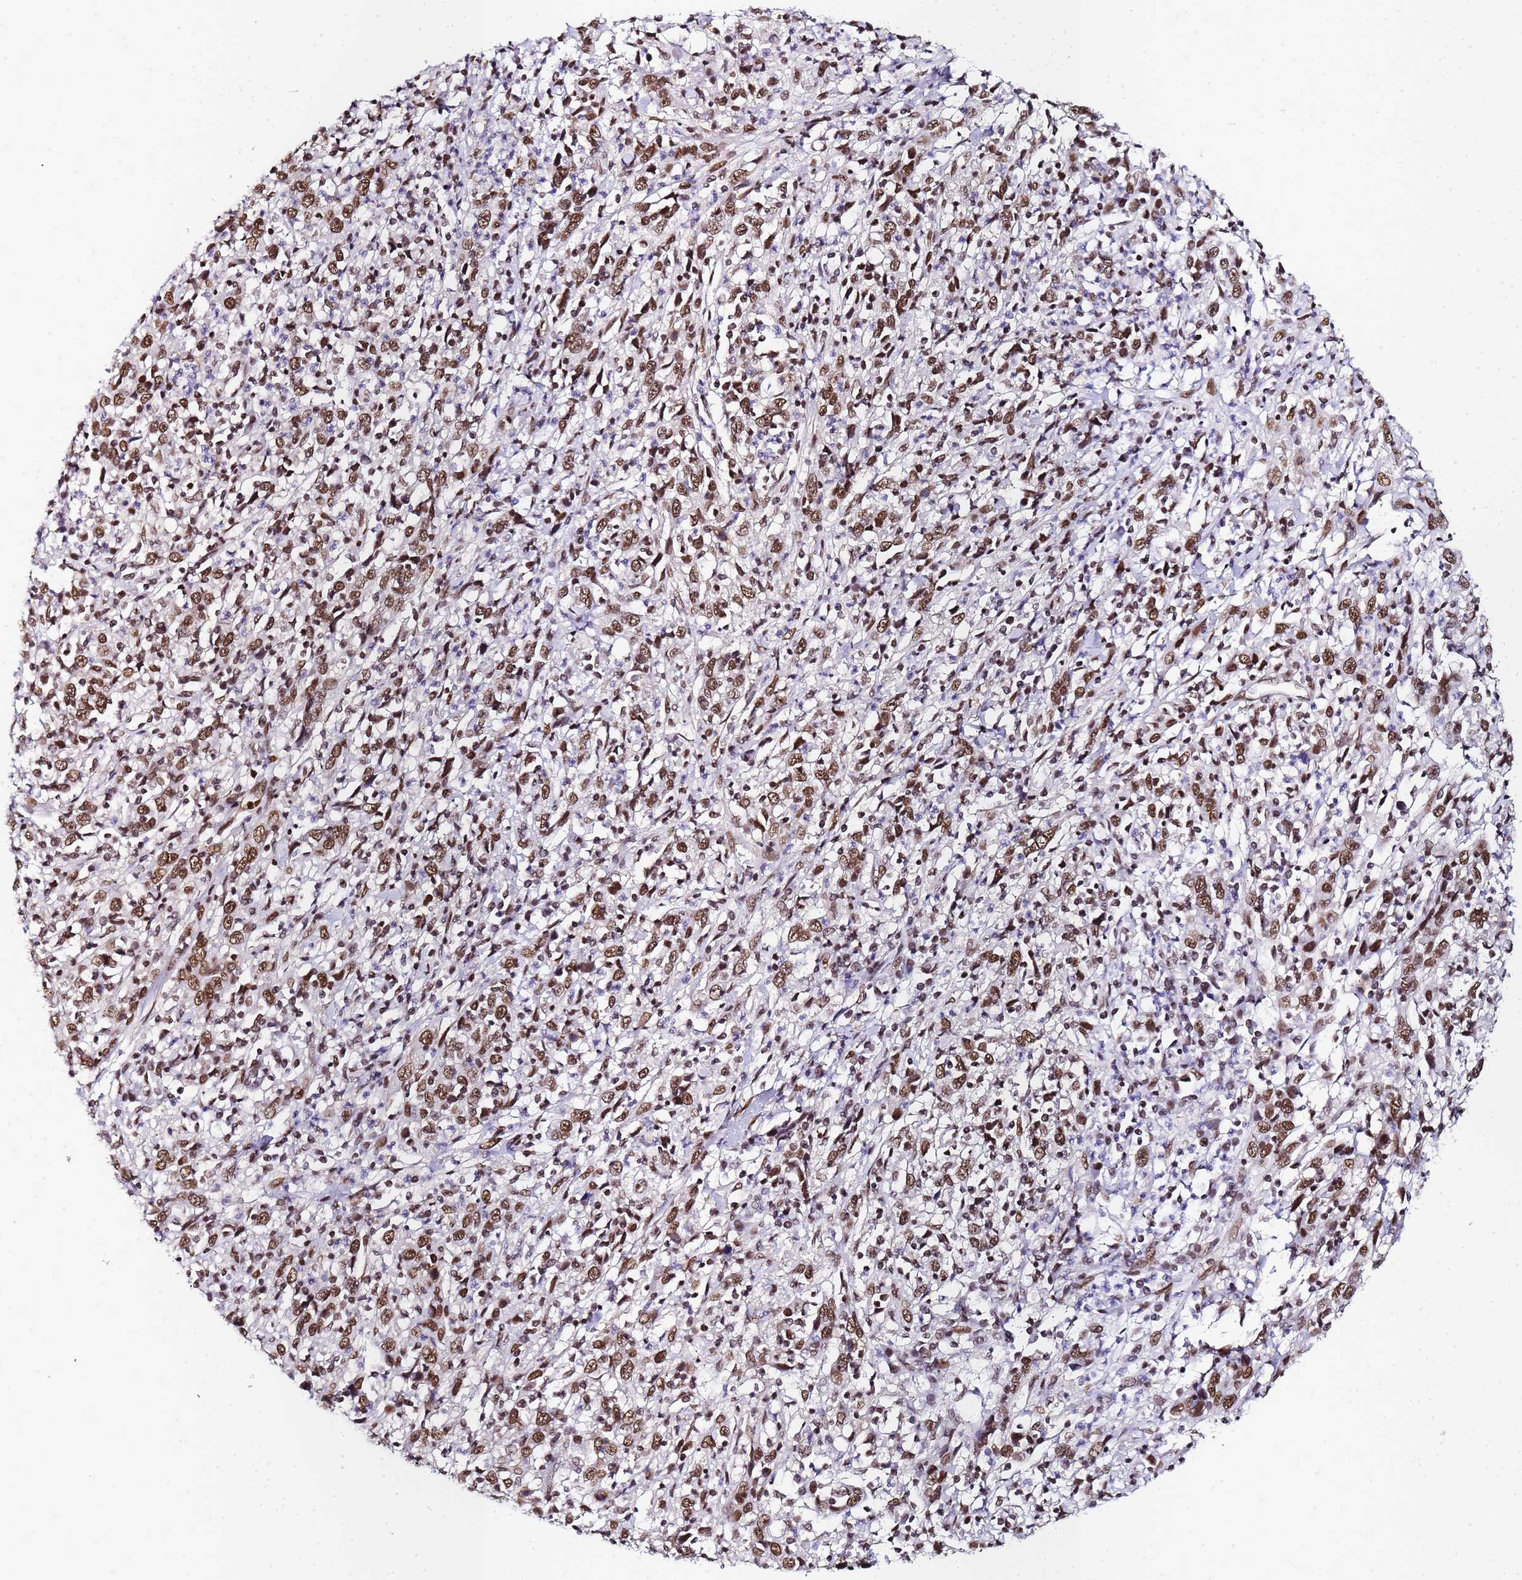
{"staining": {"intensity": "moderate", "quantity": ">75%", "location": "nuclear"}, "tissue": "cervical cancer", "cell_type": "Tumor cells", "image_type": "cancer", "snomed": [{"axis": "morphology", "description": "Squamous cell carcinoma, NOS"}, {"axis": "topography", "description": "Cervix"}], "caption": "A high-resolution histopathology image shows IHC staining of cervical cancer, which shows moderate nuclear staining in approximately >75% of tumor cells. The staining was performed using DAB (3,3'-diaminobenzidine), with brown indicating positive protein expression. Nuclei are stained blue with hematoxylin.", "gene": "POLR1A", "patient": {"sex": "female", "age": 46}}